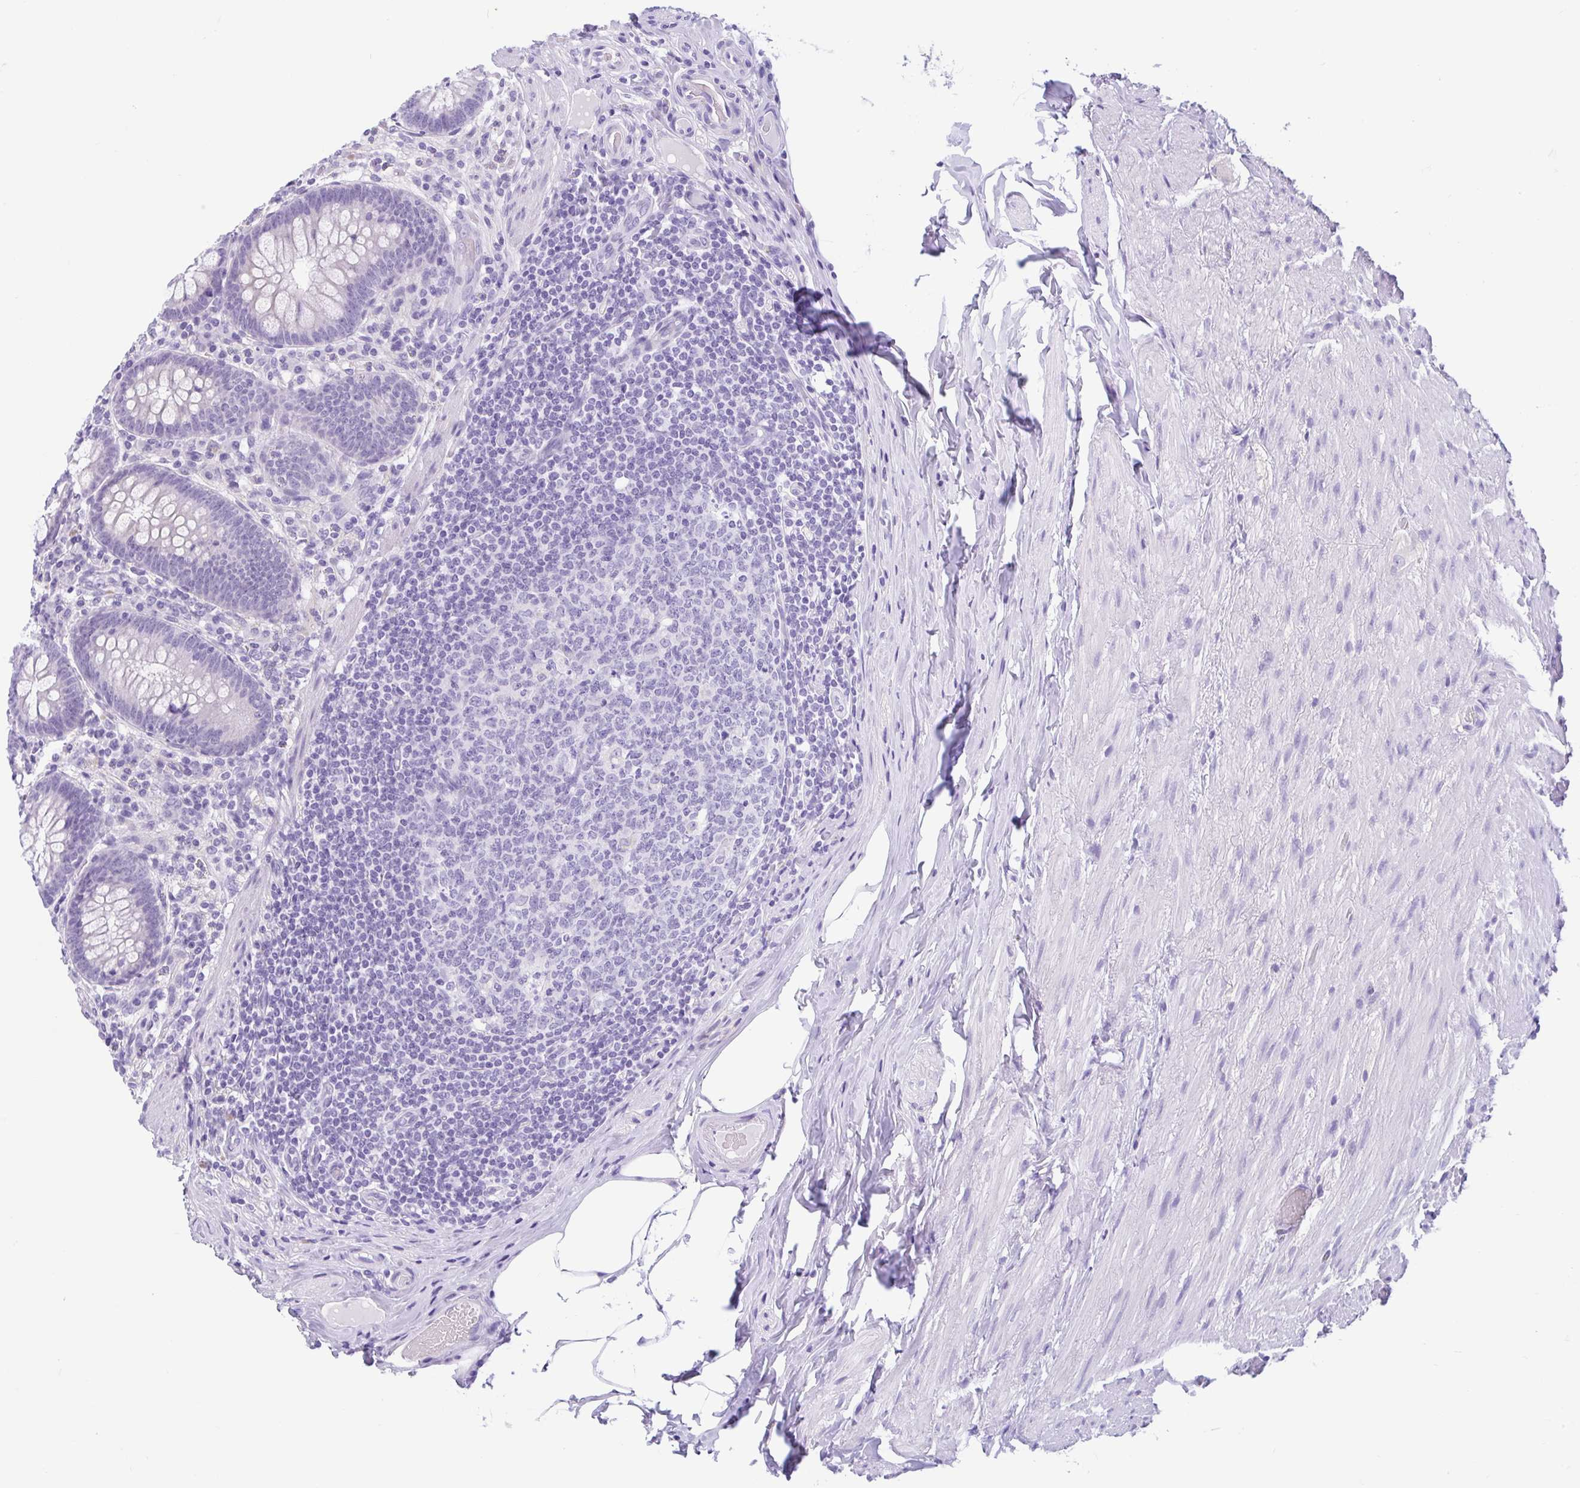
{"staining": {"intensity": "negative", "quantity": "none", "location": "none"}, "tissue": "appendix", "cell_type": "Glandular cells", "image_type": "normal", "snomed": [{"axis": "morphology", "description": "Normal tissue, NOS"}, {"axis": "topography", "description": "Appendix"}], "caption": "This photomicrograph is of normal appendix stained with immunohistochemistry (IHC) to label a protein in brown with the nuclei are counter-stained blue. There is no positivity in glandular cells.", "gene": "ENSG00000274792", "patient": {"sex": "male", "age": 71}}